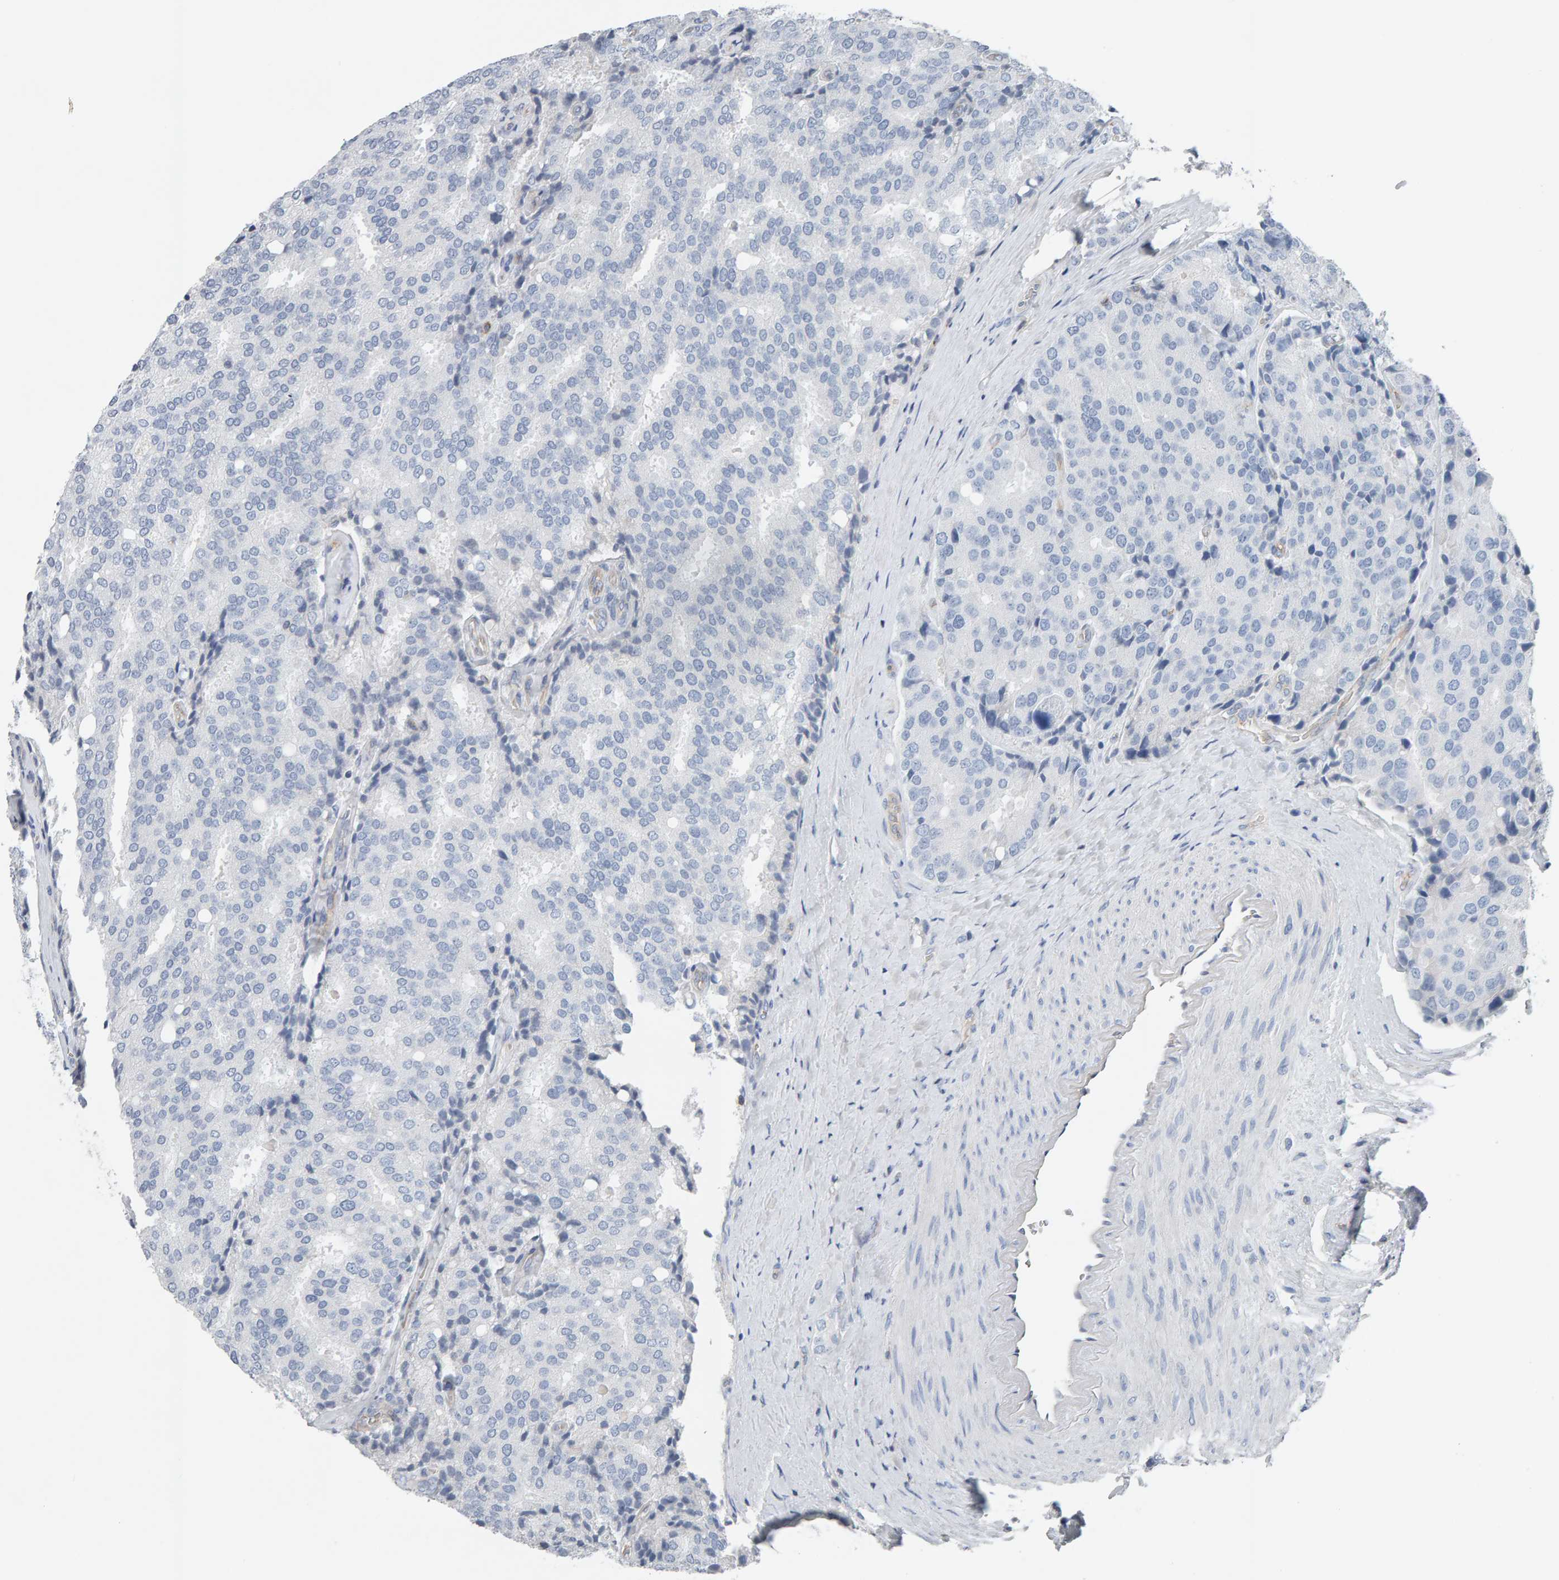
{"staining": {"intensity": "negative", "quantity": "none", "location": "none"}, "tissue": "prostate cancer", "cell_type": "Tumor cells", "image_type": "cancer", "snomed": [{"axis": "morphology", "description": "Adenocarcinoma, High grade"}, {"axis": "topography", "description": "Prostate"}], "caption": "This is an immunohistochemistry photomicrograph of prostate cancer (adenocarcinoma (high-grade)). There is no expression in tumor cells.", "gene": "FYN", "patient": {"sex": "male", "age": 50}}